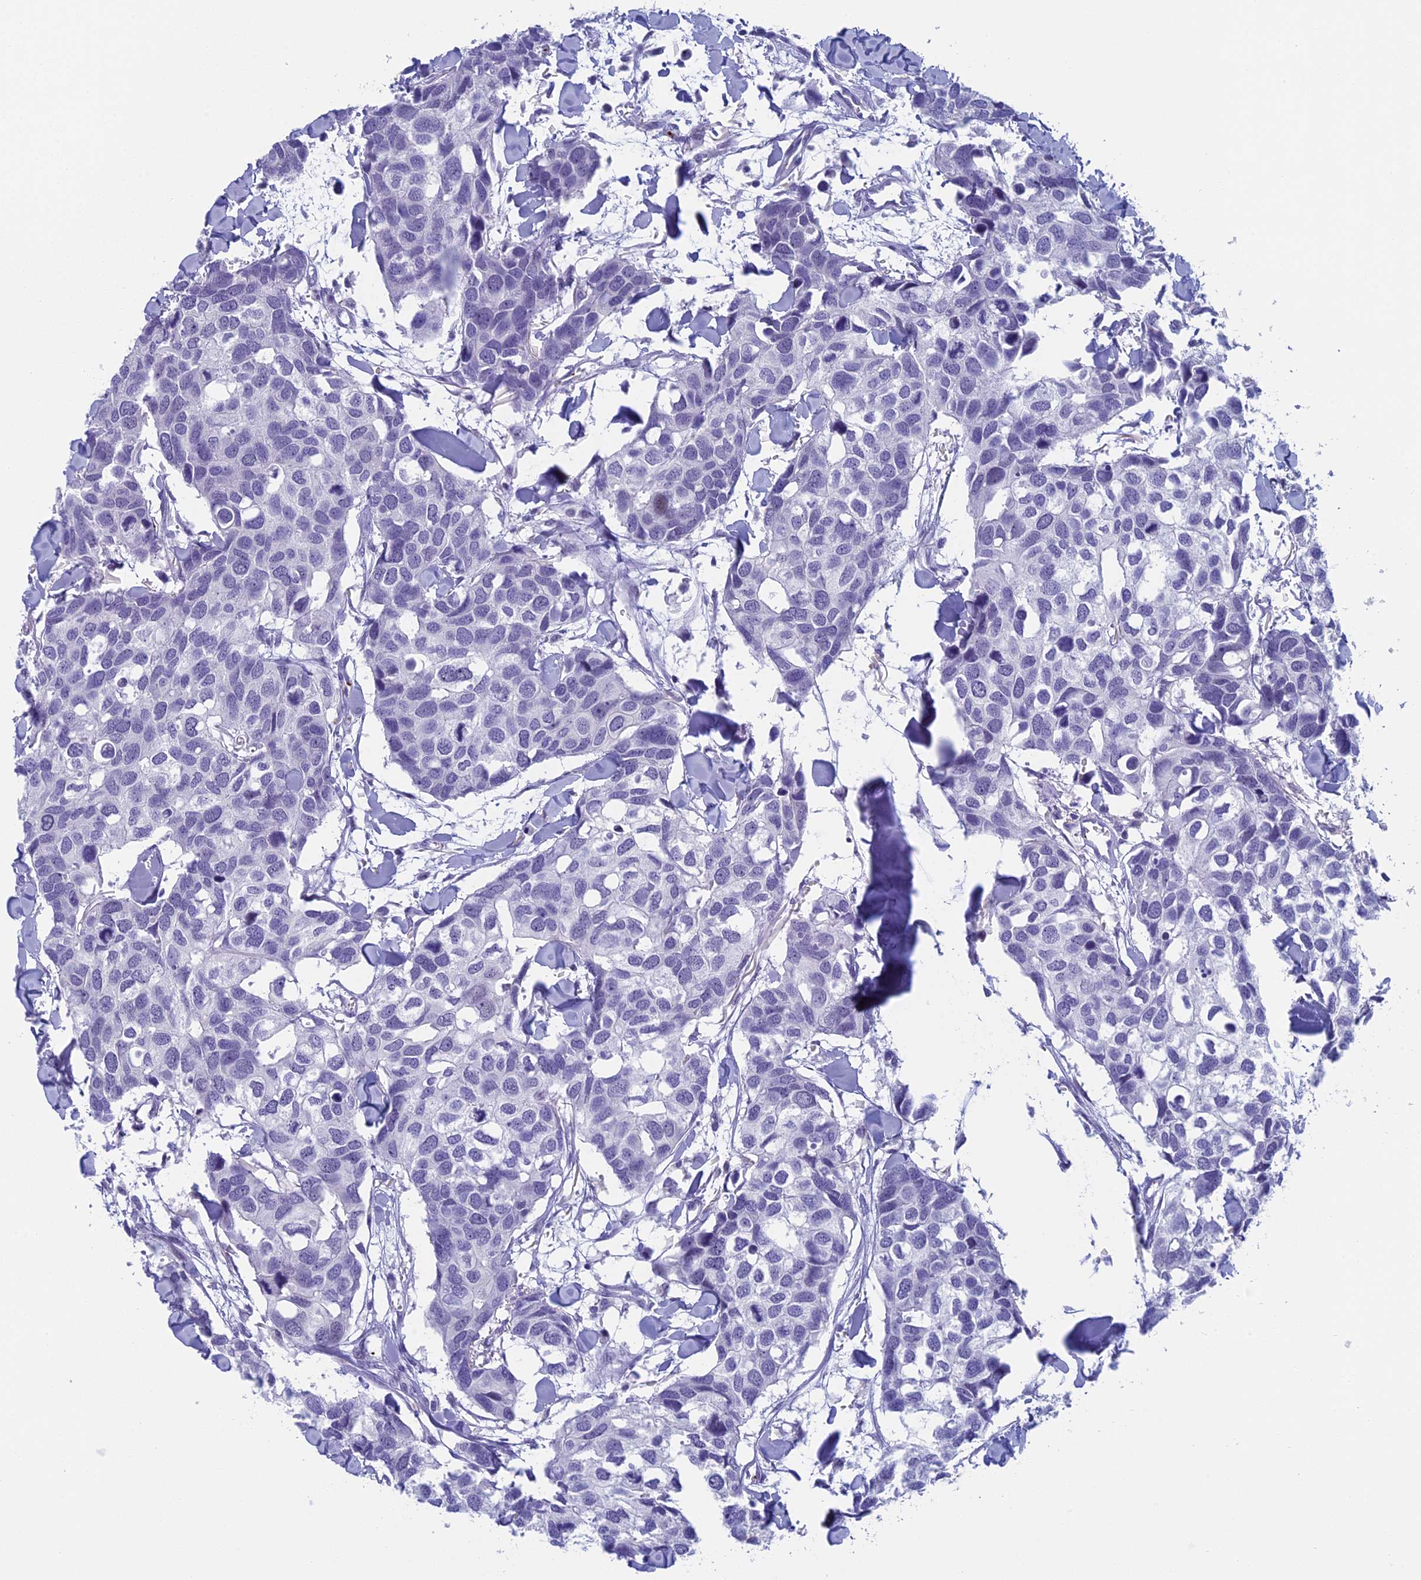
{"staining": {"intensity": "negative", "quantity": "none", "location": "none"}, "tissue": "breast cancer", "cell_type": "Tumor cells", "image_type": "cancer", "snomed": [{"axis": "morphology", "description": "Duct carcinoma"}, {"axis": "topography", "description": "Breast"}], "caption": "The image displays no staining of tumor cells in invasive ductal carcinoma (breast). Brightfield microscopy of IHC stained with DAB (brown) and hematoxylin (blue), captured at high magnification.", "gene": "AIFM2", "patient": {"sex": "female", "age": 83}}